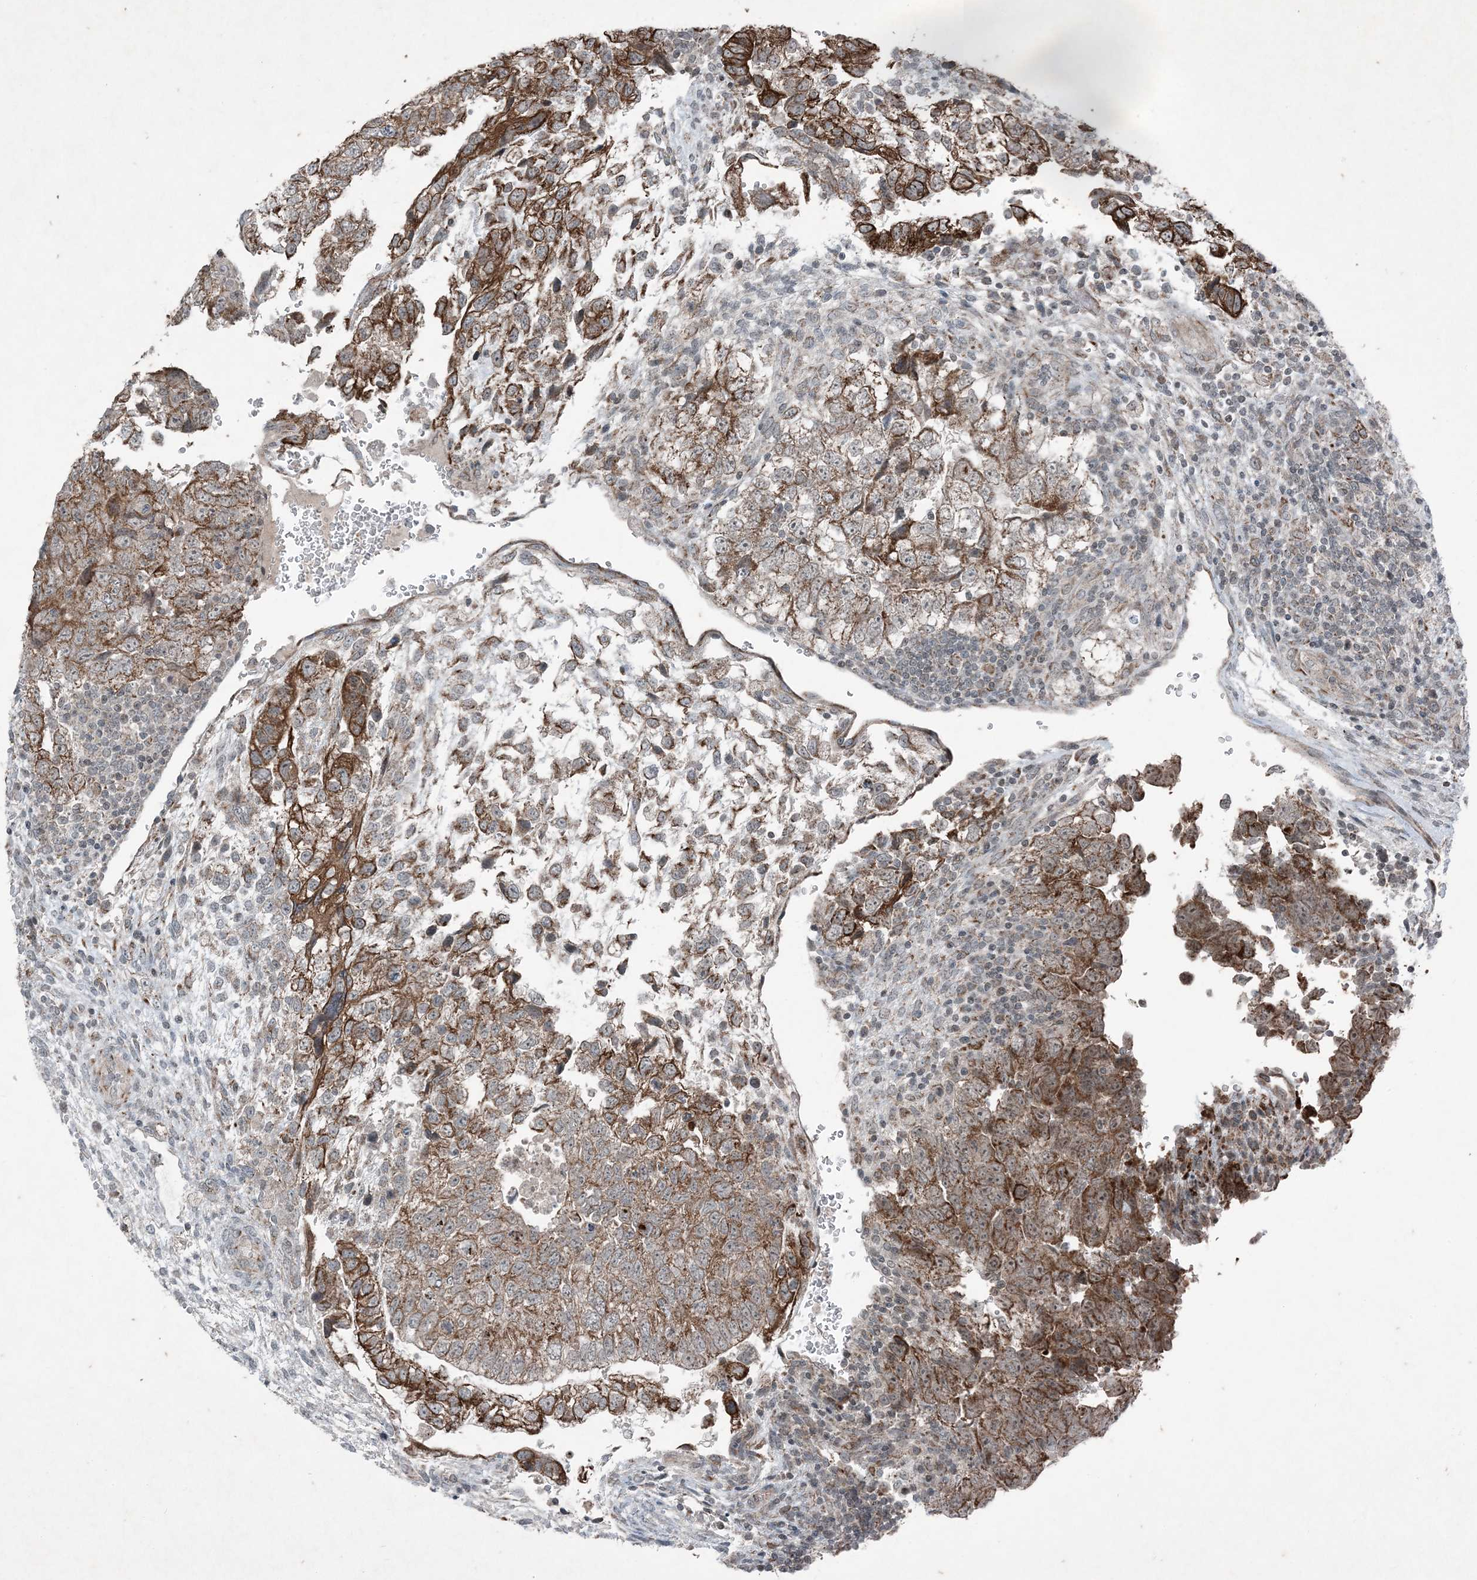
{"staining": {"intensity": "strong", "quantity": ">75%", "location": "cytoplasmic/membranous"}, "tissue": "testis cancer", "cell_type": "Tumor cells", "image_type": "cancer", "snomed": [{"axis": "morphology", "description": "Carcinoma, Embryonal, NOS"}, {"axis": "topography", "description": "Testis"}], "caption": "Immunohistochemical staining of embryonal carcinoma (testis) exhibits strong cytoplasmic/membranous protein expression in about >75% of tumor cells.", "gene": "PC", "patient": {"sex": "male", "age": 37}}